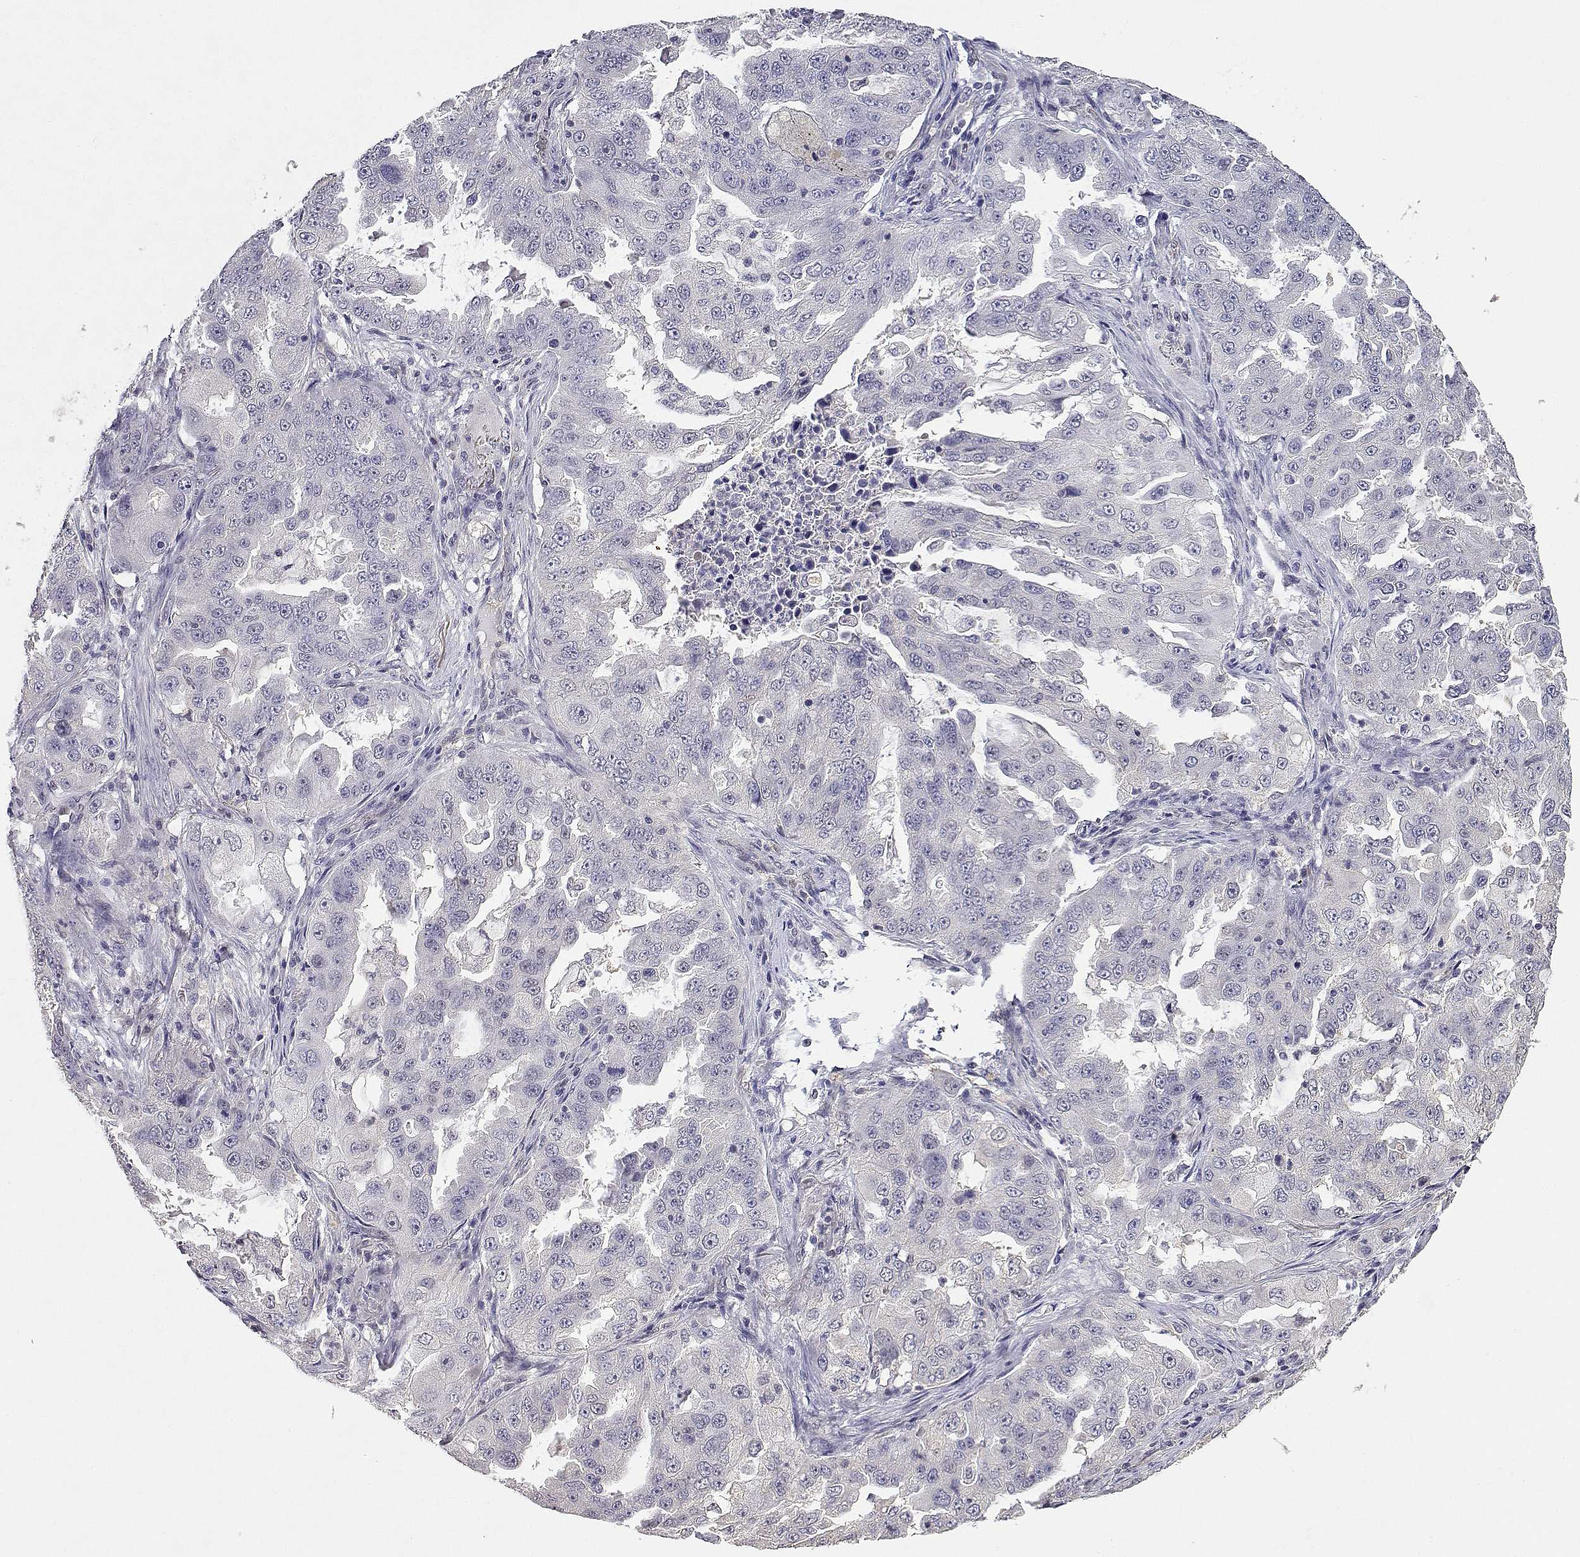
{"staining": {"intensity": "negative", "quantity": "none", "location": "none"}, "tissue": "lung cancer", "cell_type": "Tumor cells", "image_type": "cancer", "snomed": [{"axis": "morphology", "description": "Adenocarcinoma, NOS"}, {"axis": "topography", "description": "Lung"}], "caption": "Immunohistochemical staining of lung cancer (adenocarcinoma) shows no significant positivity in tumor cells.", "gene": "ADA", "patient": {"sex": "female", "age": 61}}